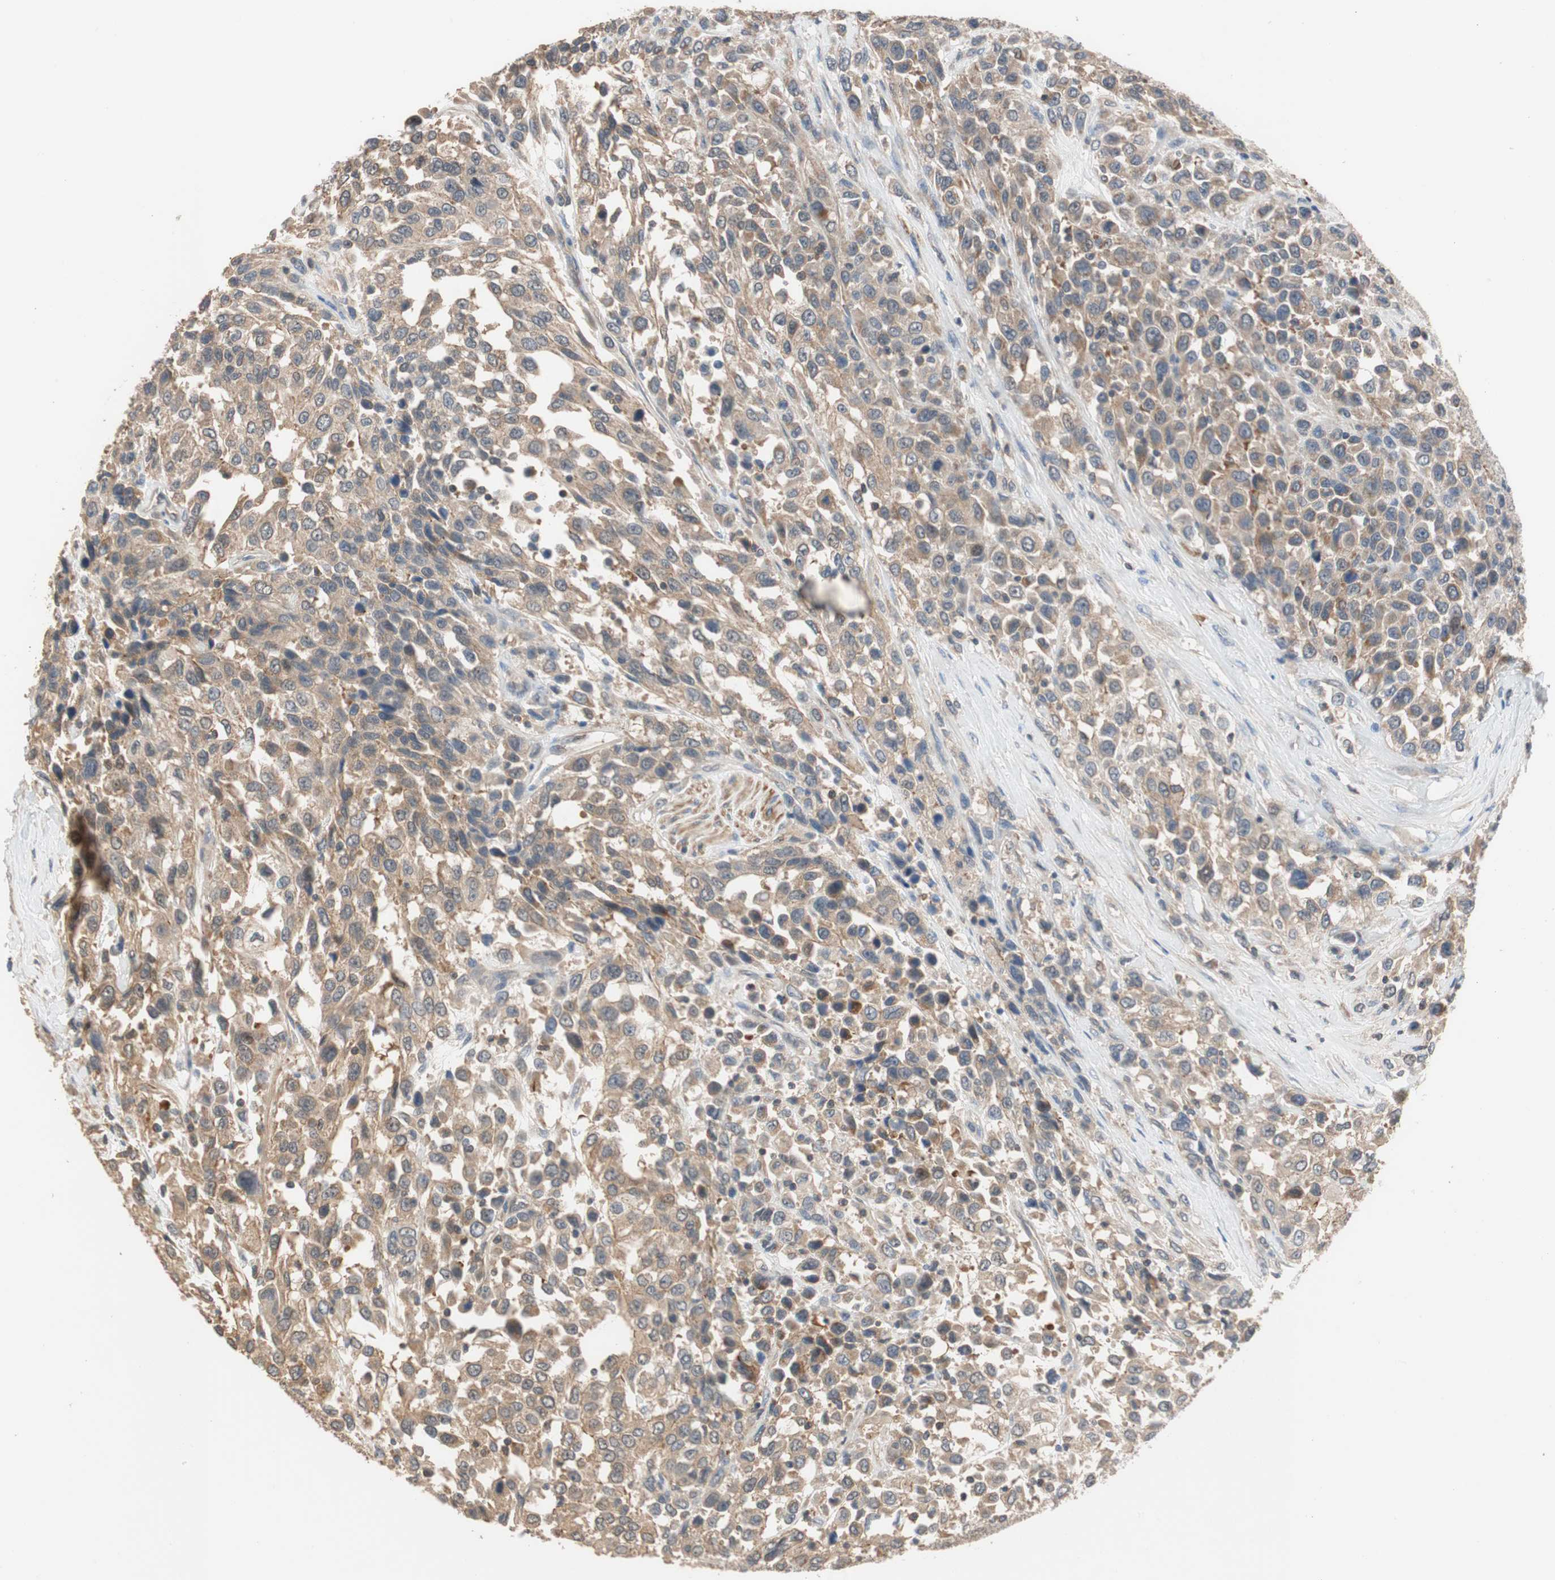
{"staining": {"intensity": "weak", "quantity": ">75%", "location": "cytoplasmic/membranous"}, "tissue": "urothelial cancer", "cell_type": "Tumor cells", "image_type": "cancer", "snomed": [{"axis": "morphology", "description": "Urothelial carcinoma, High grade"}, {"axis": "topography", "description": "Urinary bladder"}], "caption": "The histopathology image reveals a brown stain indicating the presence of a protein in the cytoplasmic/membranous of tumor cells in urothelial cancer.", "gene": "MAP4K2", "patient": {"sex": "female", "age": 80}}